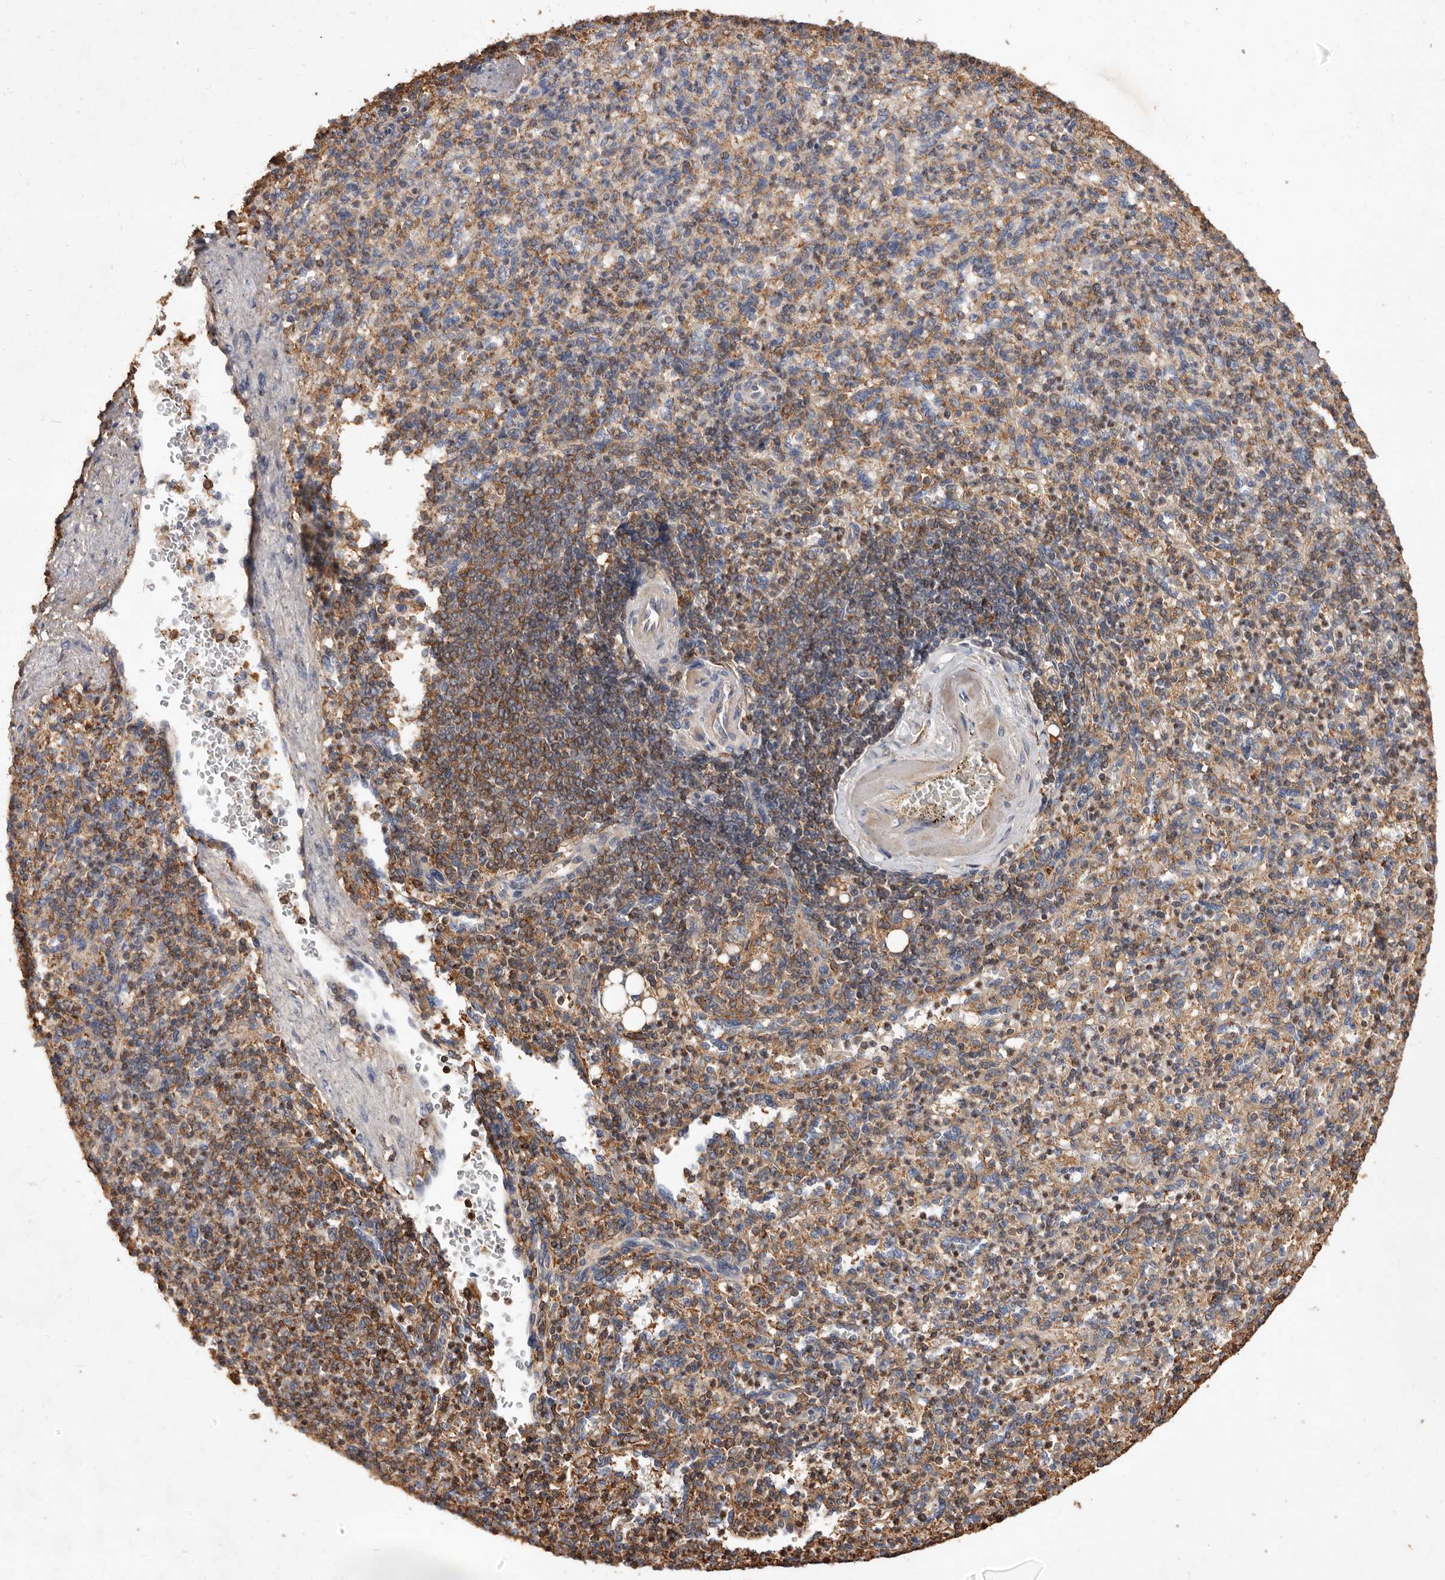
{"staining": {"intensity": "moderate", "quantity": "25%-75%", "location": "cytoplasmic/membranous"}, "tissue": "spleen", "cell_type": "Cells in red pulp", "image_type": "normal", "snomed": [{"axis": "morphology", "description": "Normal tissue, NOS"}, {"axis": "topography", "description": "Spleen"}], "caption": "Immunohistochemistry histopathology image of benign spleen: human spleen stained using immunohistochemistry (IHC) displays medium levels of moderate protein expression localized specifically in the cytoplasmic/membranous of cells in red pulp, appearing as a cytoplasmic/membranous brown color.", "gene": "COQ8B", "patient": {"sex": "female", "age": 74}}